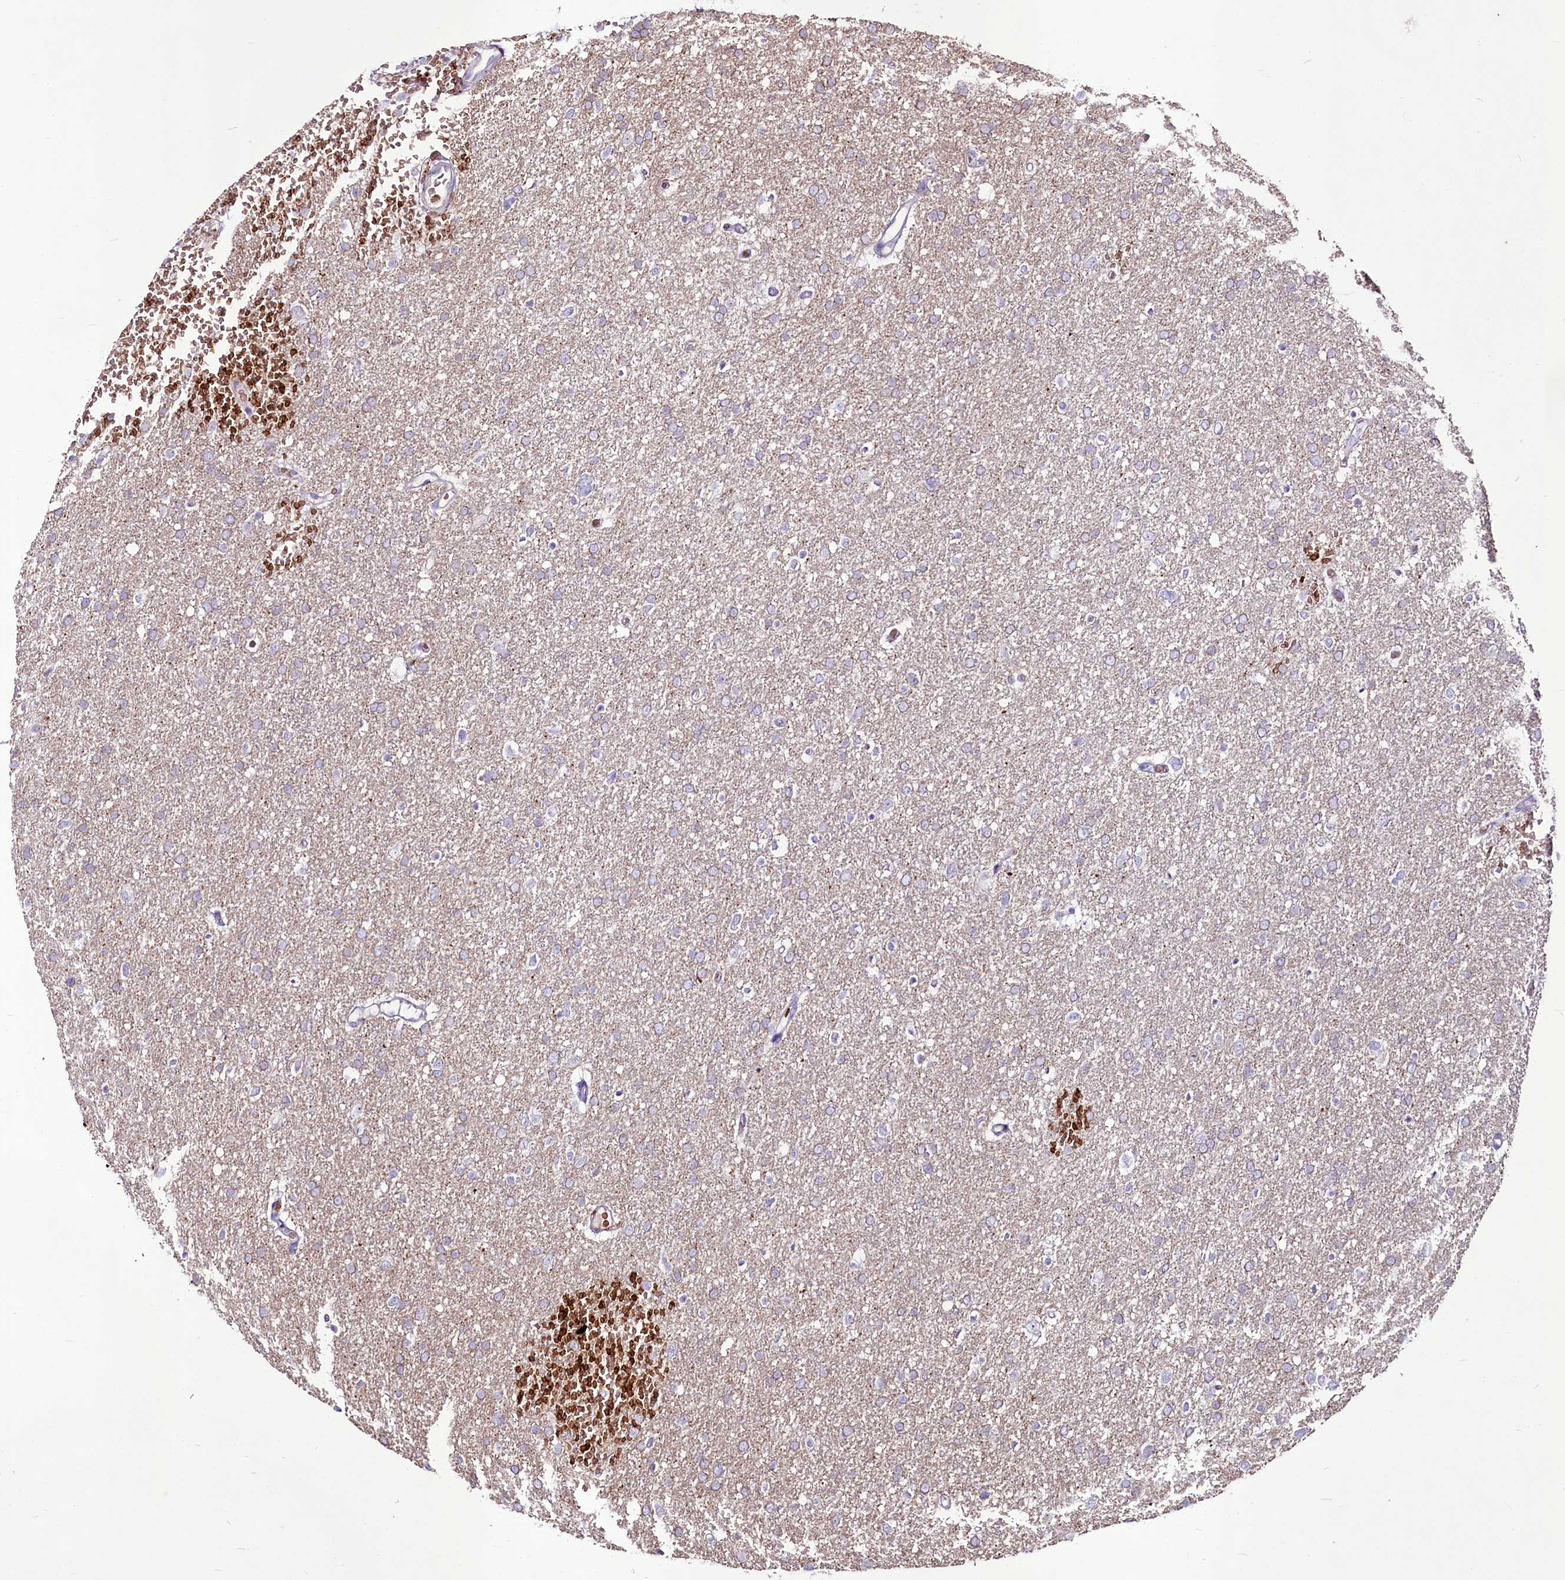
{"staining": {"intensity": "negative", "quantity": "none", "location": "none"}, "tissue": "glioma", "cell_type": "Tumor cells", "image_type": "cancer", "snomed": [{"axis": "morphology", "description": "Glioma, malignant, High grade"}, {"axis": "topography", "description": "Cerebral cortex"}], "caption": "There is no significant positivity in tumor cells of malignant glioma (high-grade).", "gene": "SUSD3", "patient": {"sex": "female", "age": 36}}